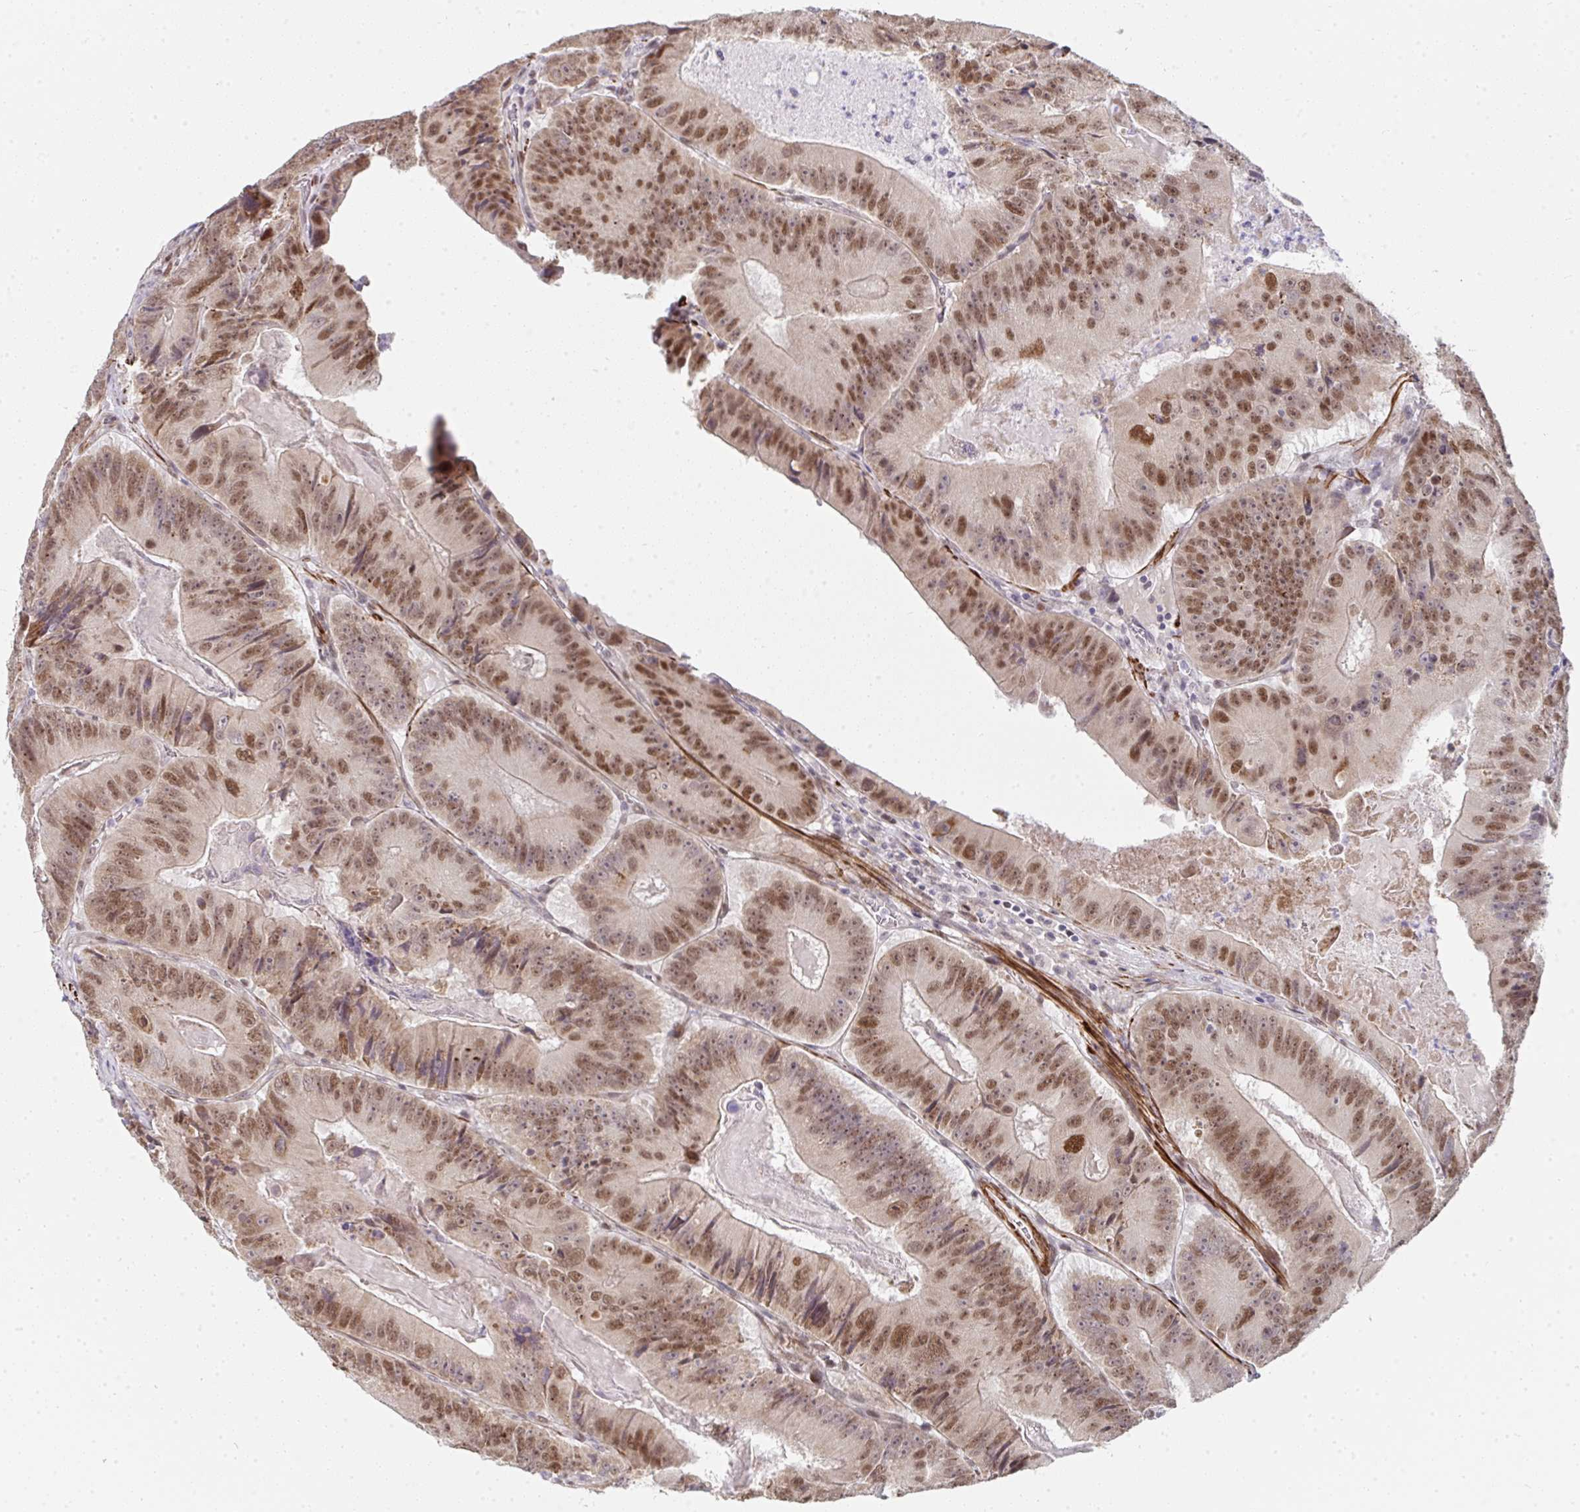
{"staining": {"intensity": "moderate", "quantity": ">75%", "location": "nuclear"}, "tissue": "colorectal cancer", "cell_type": "Tumor cells", "image_type": "cancer", "snomed": [{"axis": "morphology", "description": "Adenocarcinoma, NOS"}, {"axis": "topography", "description": "Colon"}], "caption": "Immunohistochemistry (IHC) micrograph of colorectal adenocarcinoma stained for a protein (brown), which displays medium levels of moderate nuclear positivity in about >75% of tumor cells.", "gene": "GINS2", "patient": {"sex": "female", "age": 86}}